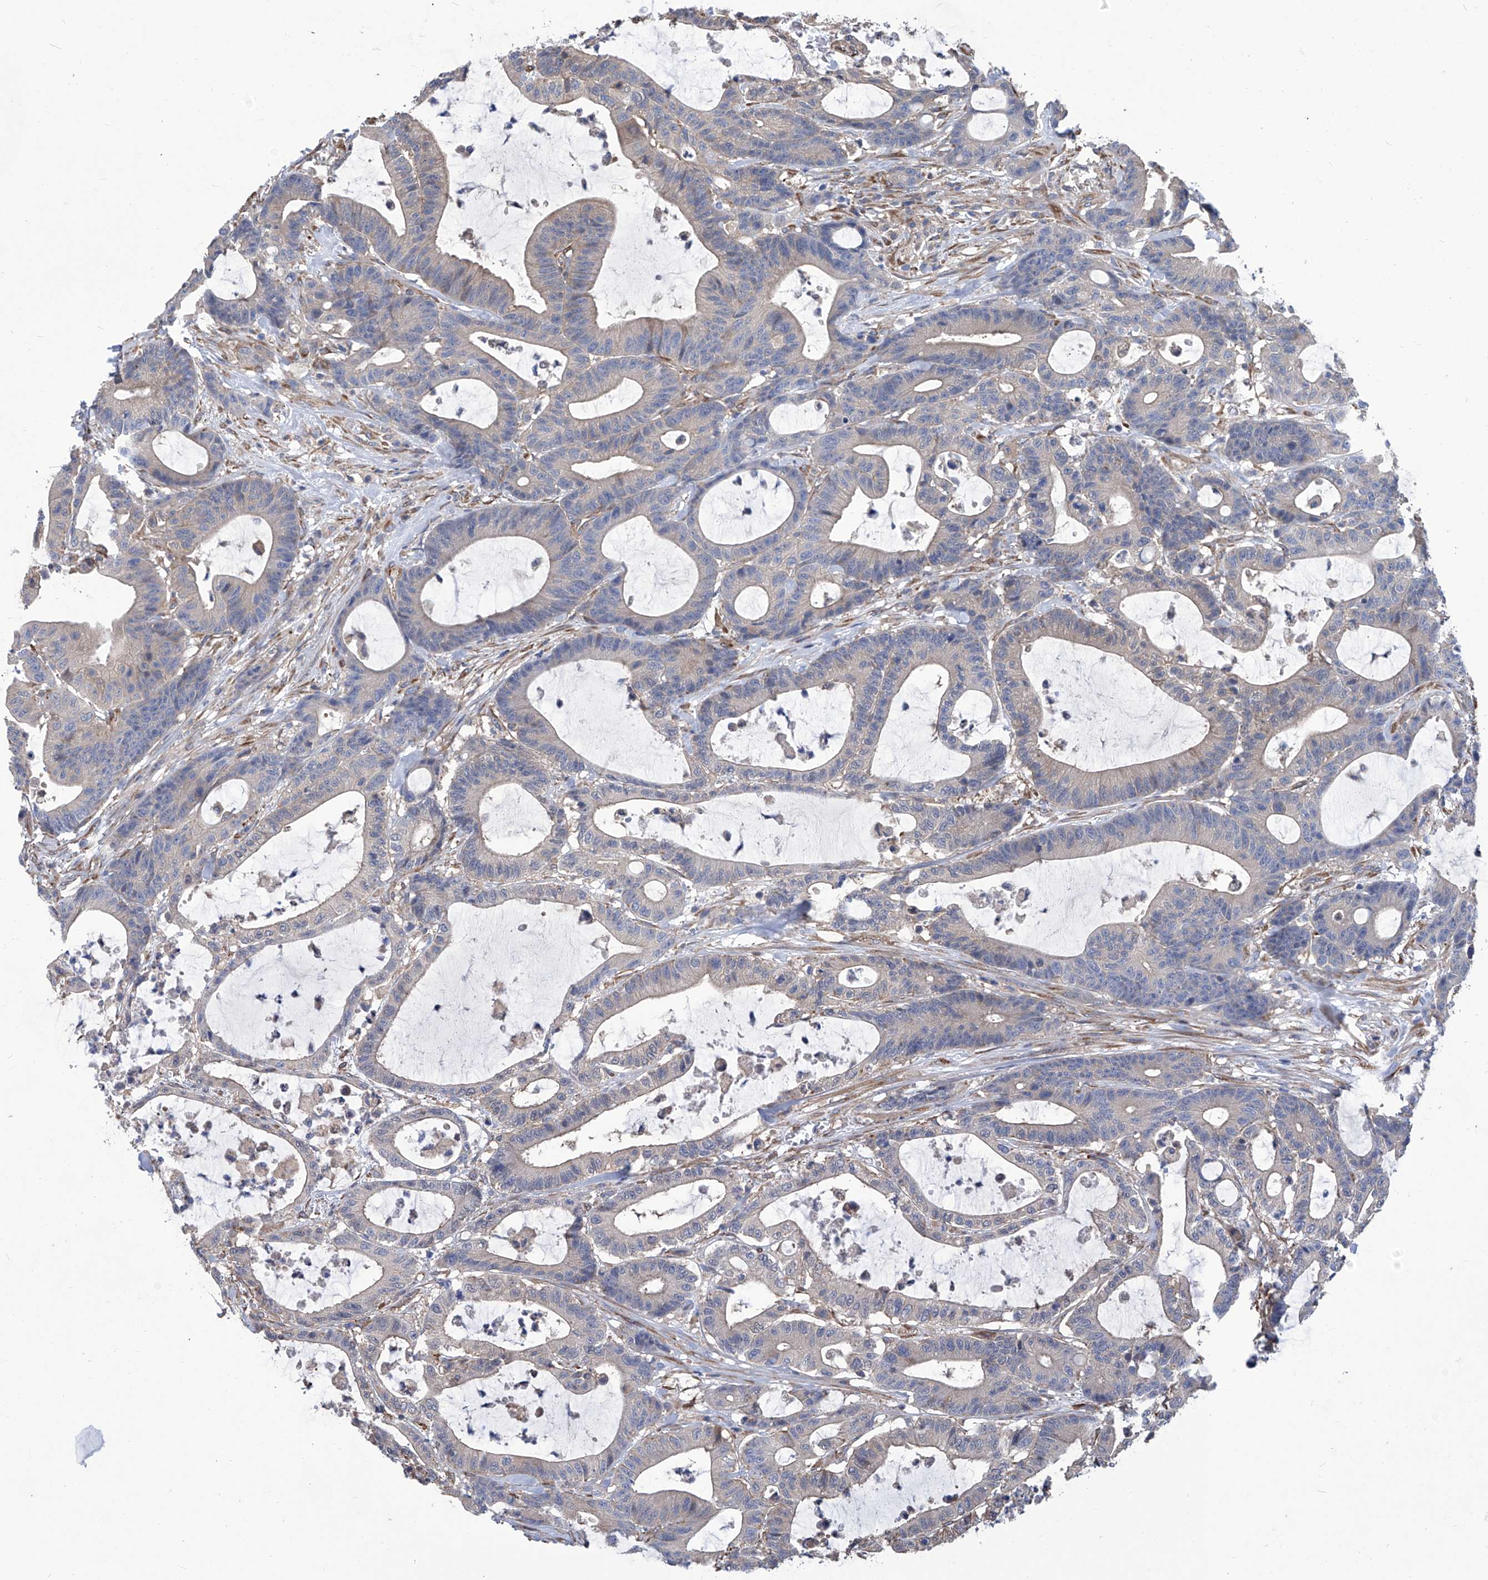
{"staining": {"intensity": "weak", "quantity": "<25%", "location": "cytoplasmic/membranous"}, "tissue": "colorectal cancer", "cell_type": "Tumor cells", "image_type": "cancer", "snomed": [{"axis": "morphology", "description": "Adenocarcinoma, NOS"}, {"axis": "topography", "description": "Colon"}], "caption": "High power microscopy image of an immunohistochemistry (IHC) photomicrograph of colorectal adenocarcinoma, revealing no significant positivity in tumor cells.", "gene": "SMS", "patient": {"sex": "female", "age": 84}}